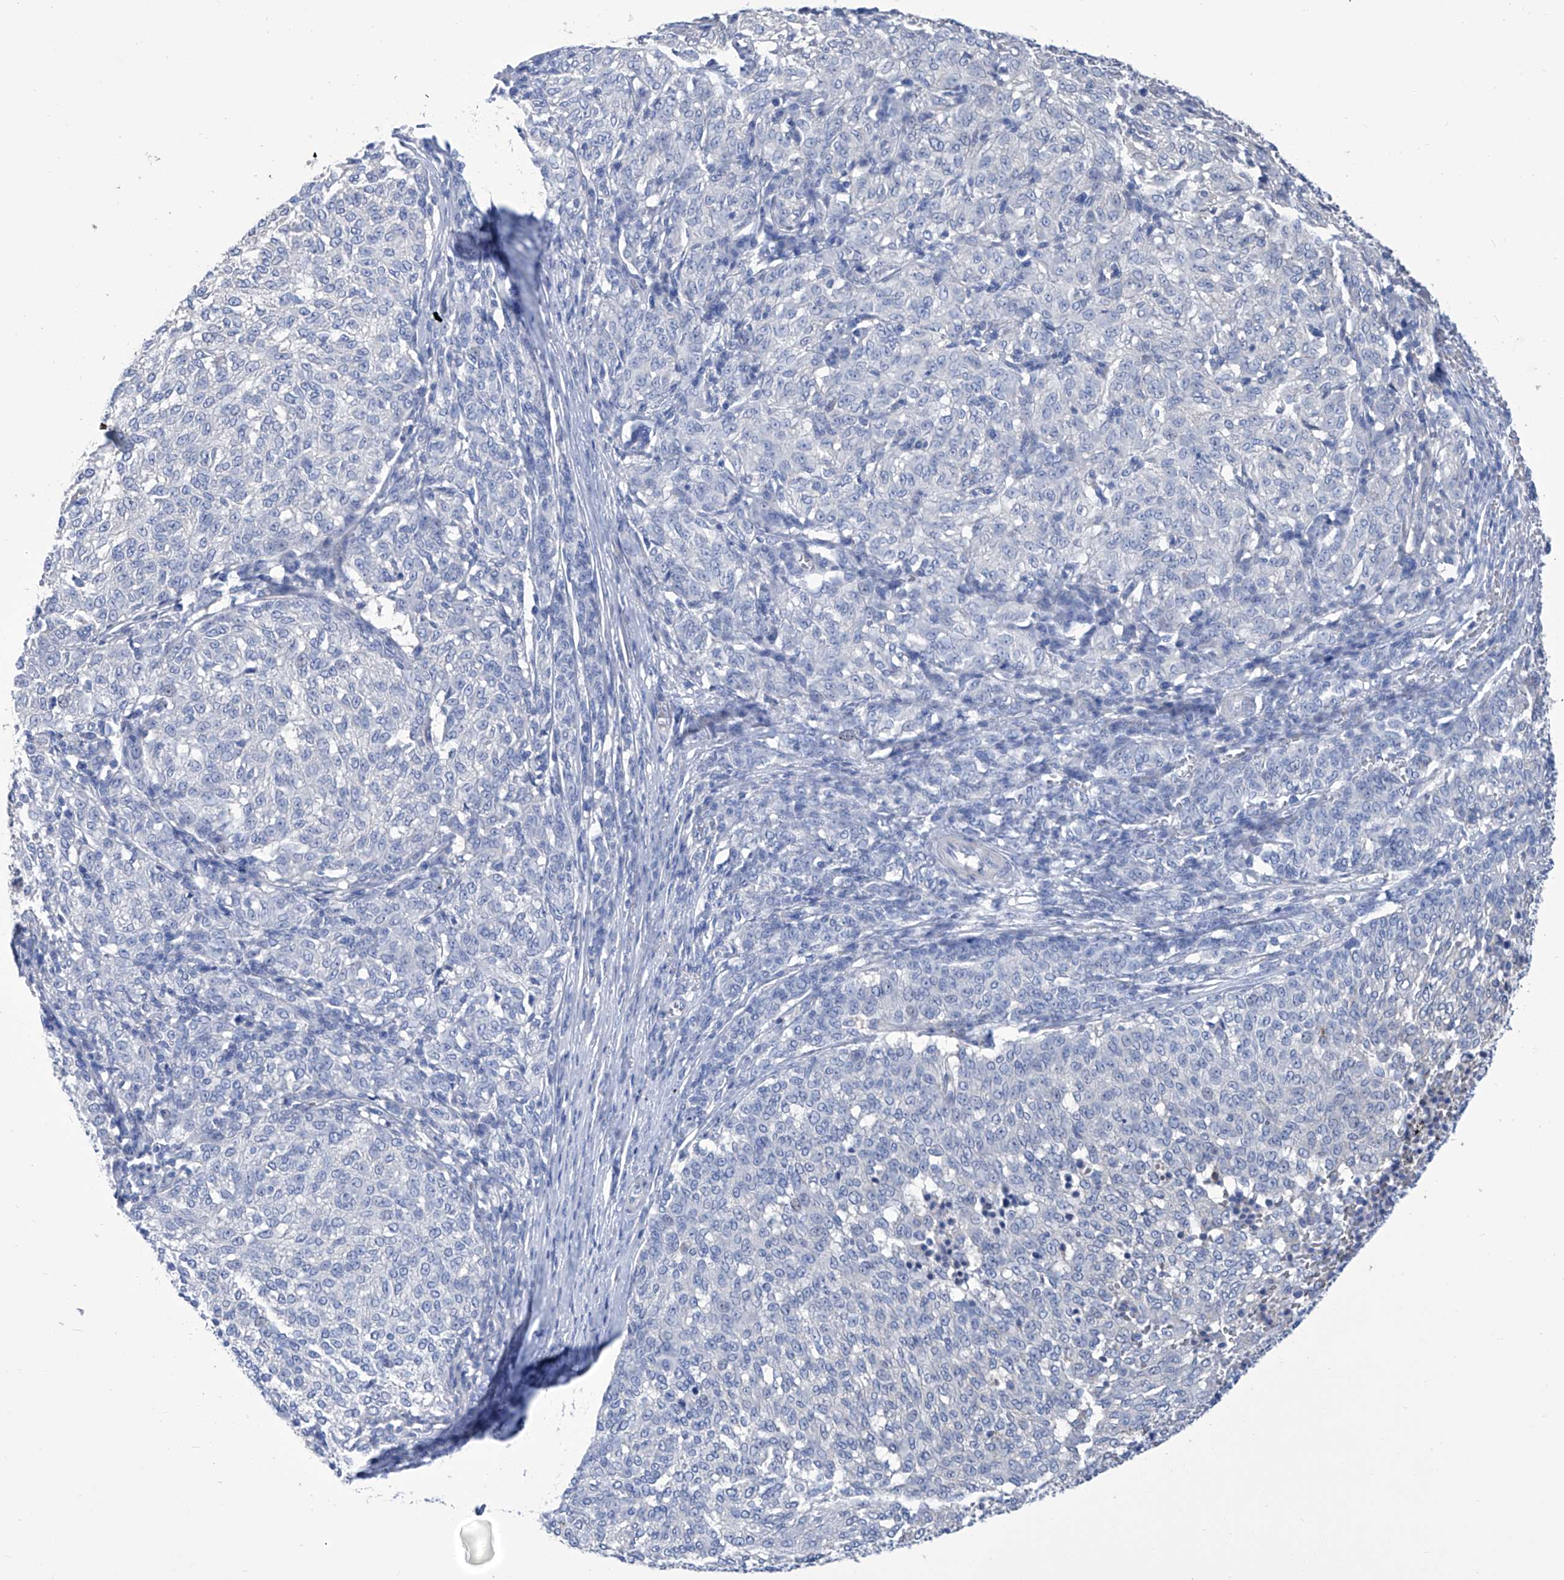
{"staining": {"intensity": "negative", "quantity": "none", "location": "none"}, "tissue": "melanoma", "cell_type": "Tumor cells", "image_type": "cancer", "snomed": [{"axis": "morphology", "description": "Malignant melanoma, NOS"}, {"axis": "topography", "description": "Skin"}], "caption": "Melanoma was stained to show a protein in brown. There is no significant staining in tumor cells. (DAB (3,3'-diaminobenzidine) immunohistochemistry with hematoxylin counter stain).", "gene": "SMS", "patient": {"sex": "female", "age": 72}}